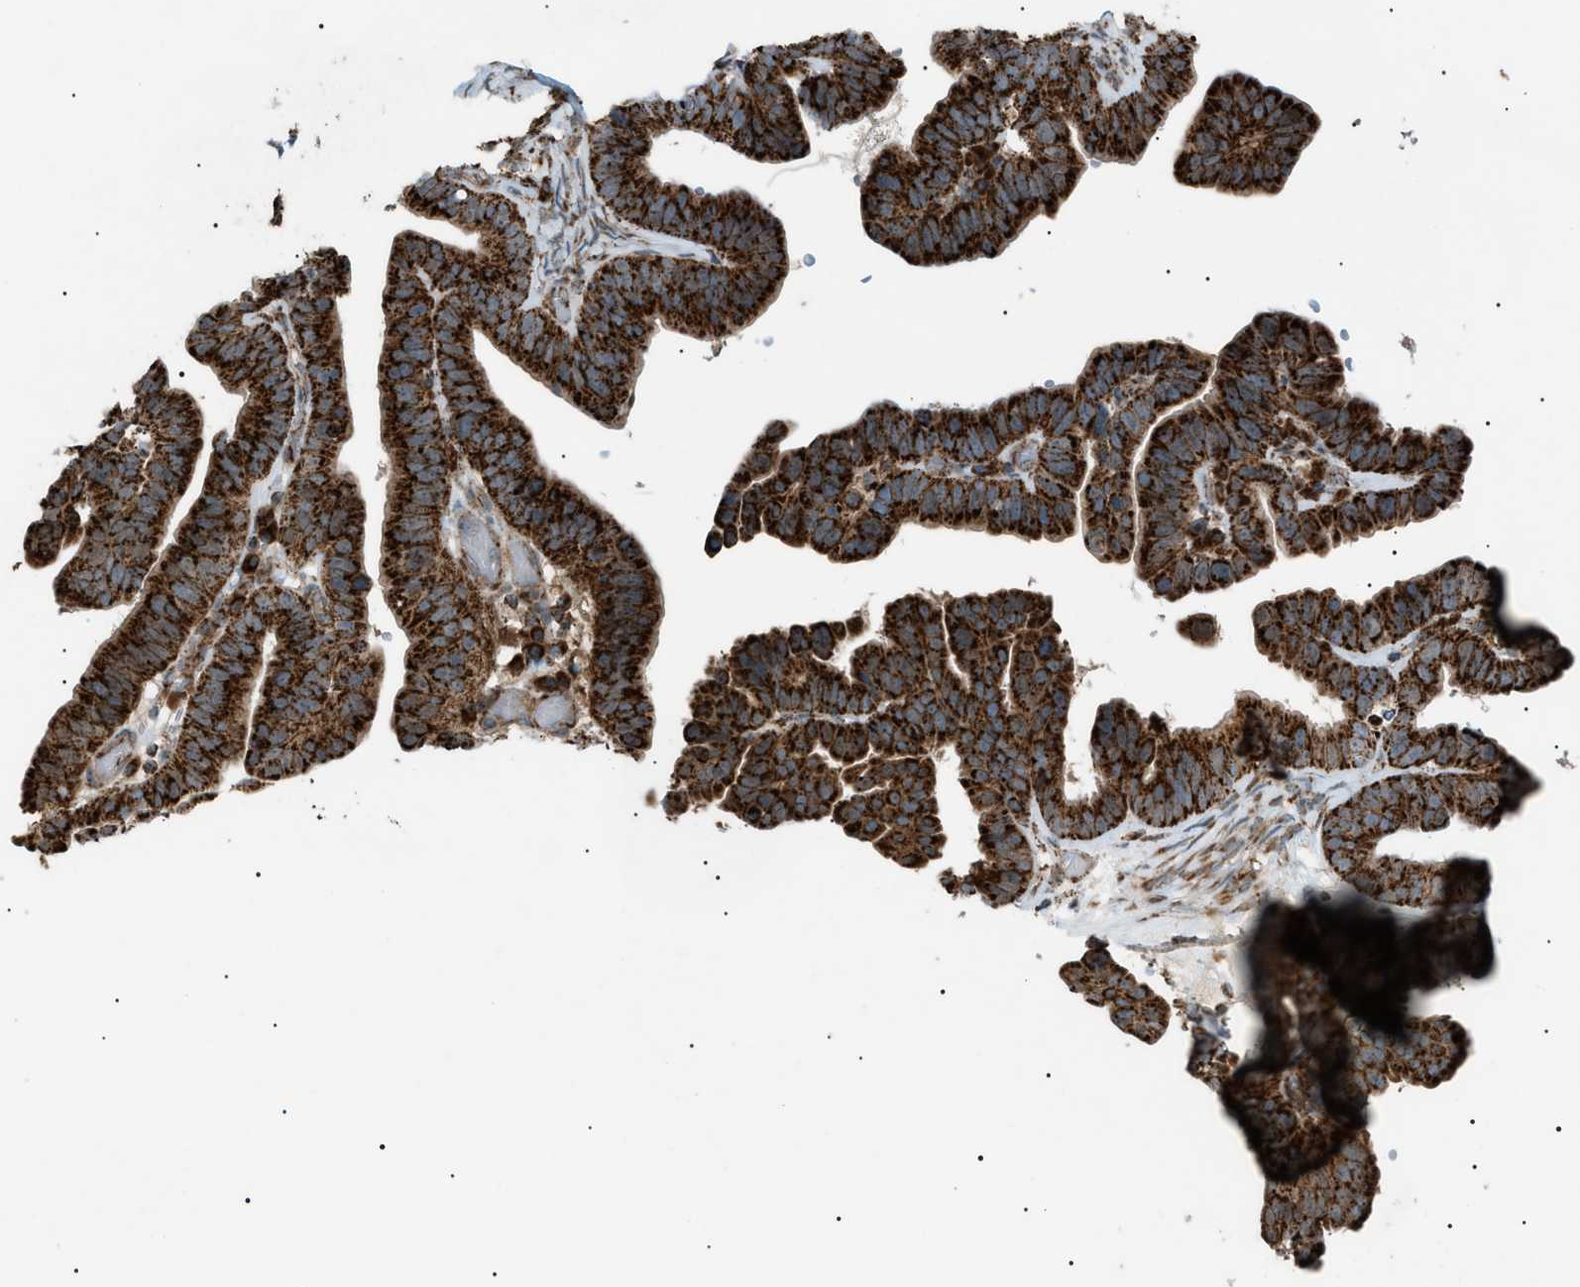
{"staining": {"intensity": "strong", "quantity": ">75%", "location": "cytoplasmic/membranous"}, "tissue": "ovarian cancer", "cell_type": "Tumor cells", "image_type": "cancer", "snomed": [{"axis": "morphology", "description": "Cystadenocarcinoma, serous, NOS"}, {"axis": "topography", "description": "Ovary"}], "caption": "Serous cystadenocarcinoma (ovarian) was stained to show a protein in brown. There is high levels of strong cytoplasmic/membranous positivity in about >75% of tumor cells.", "gene": "C1GALT1C1", "patient": {"sex": "female", "age": 56}}